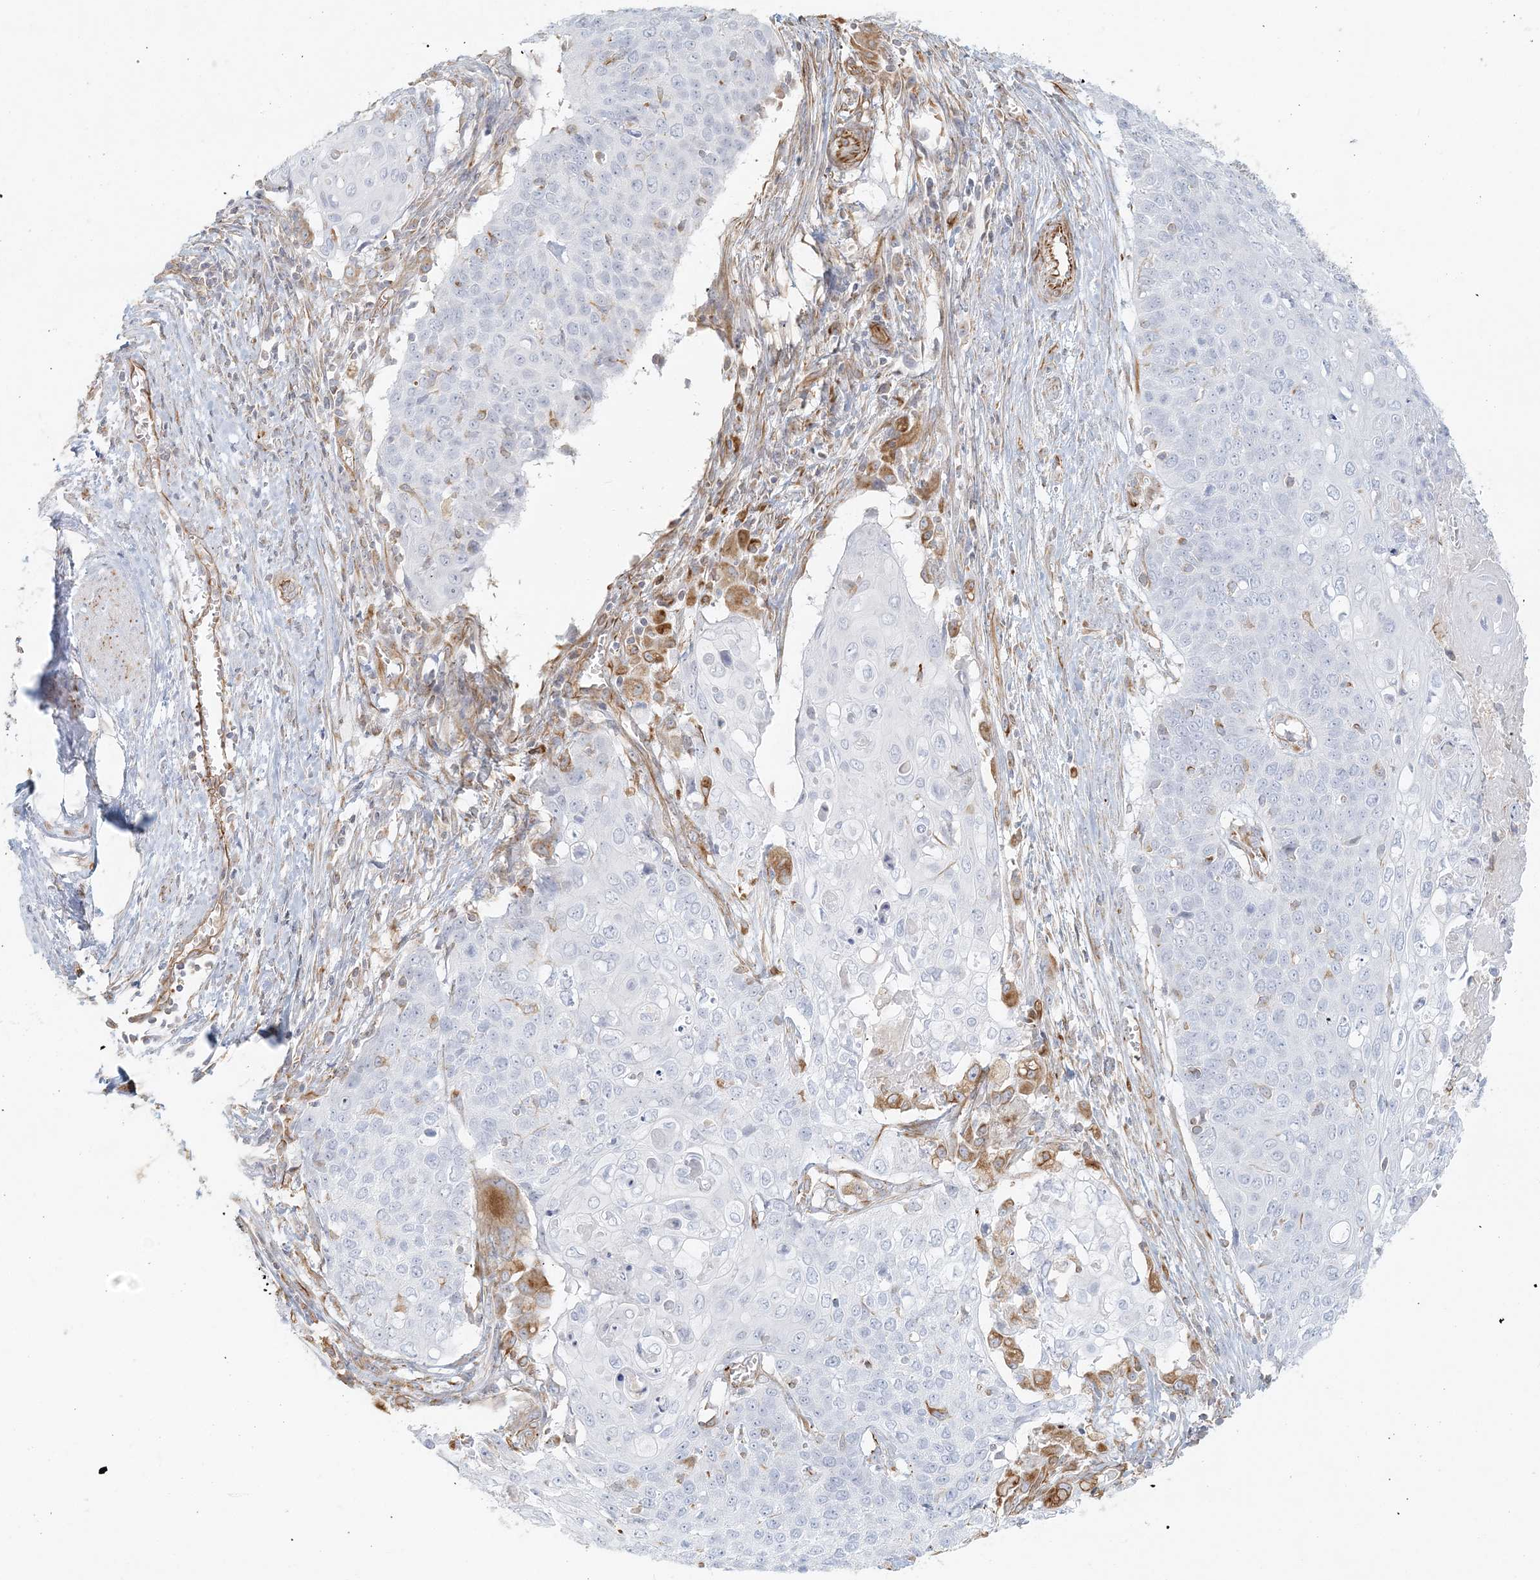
{"staining": {"intensity": "negative", "quantity": "none", "location": "none"}, "tissue": "cervical cancer", "cell_type": "Tumor cells", "image_type": "cancer", "snomed": [{"axis": "morphology", "description": "Squamous cell carcinoma, NOS"}, {"axis": "topography", "description": "Cervix"}], "caption": "Tumor cells show no significant positivity in cervical cancer.", "gene": "DMRTB1", "patient": {"sex": "female", "age": 39}}